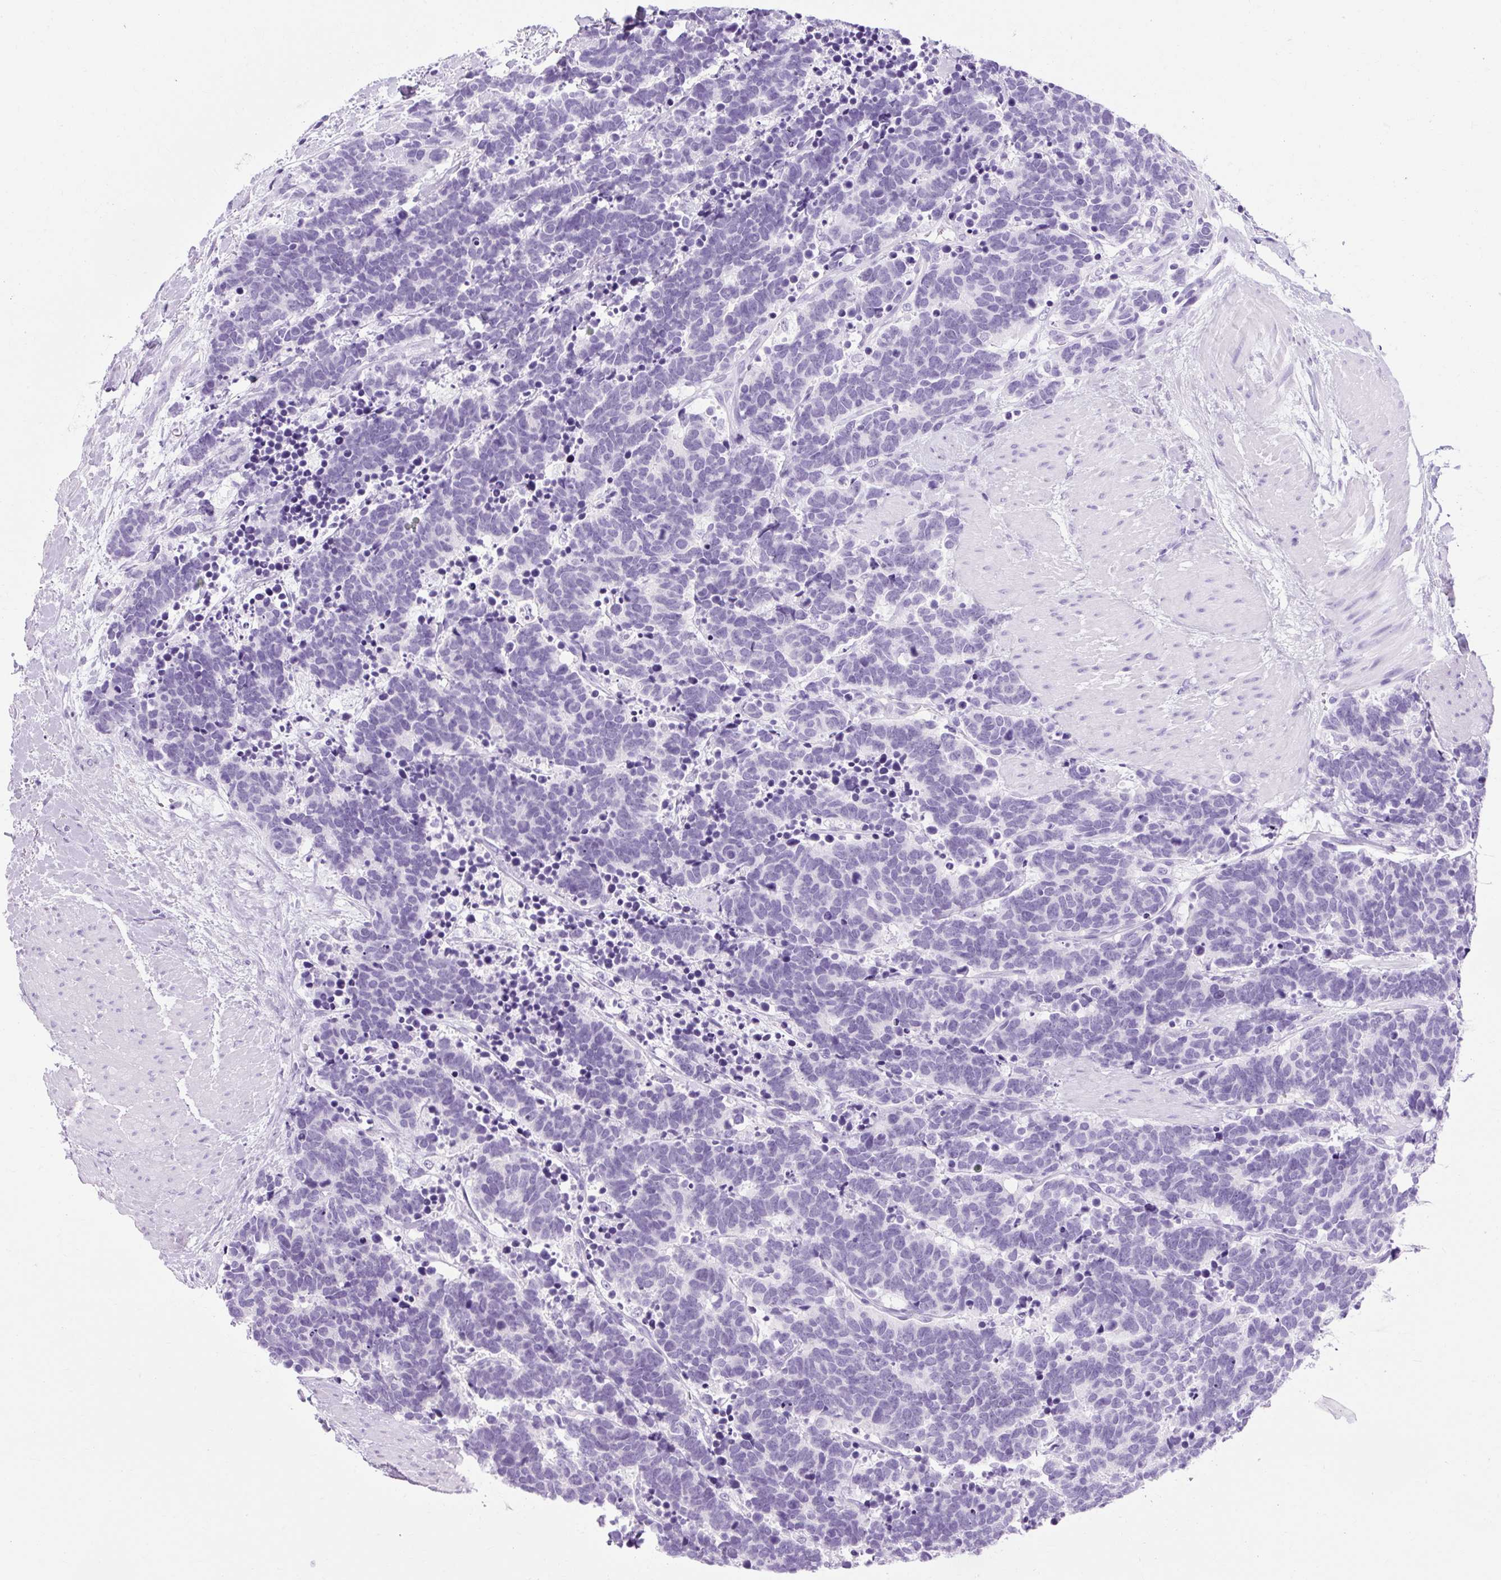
{"staining": {"intensity": "negative", "quantity": "none", "location": "none"}, "tissue": "carcinoid", "cell_type": "Tumor cells", "image_type": "cancer", "snomed": [{"axis": "morphology", "description": "Carcinoma, NOS"}, {"axis": "morphology", "description": "Carcinoid, malignant, NOS"}, {"axis": "topography", "description": "Prostate"}], "caption": "A high-resolution micrograph shows IHC staining of carcinoid, which exhibits no significant positivity in tumor cells. Nuclei are stained in blue.", "gene": "B3GNT4", "patient": {"sex": "male", "age": 57}}